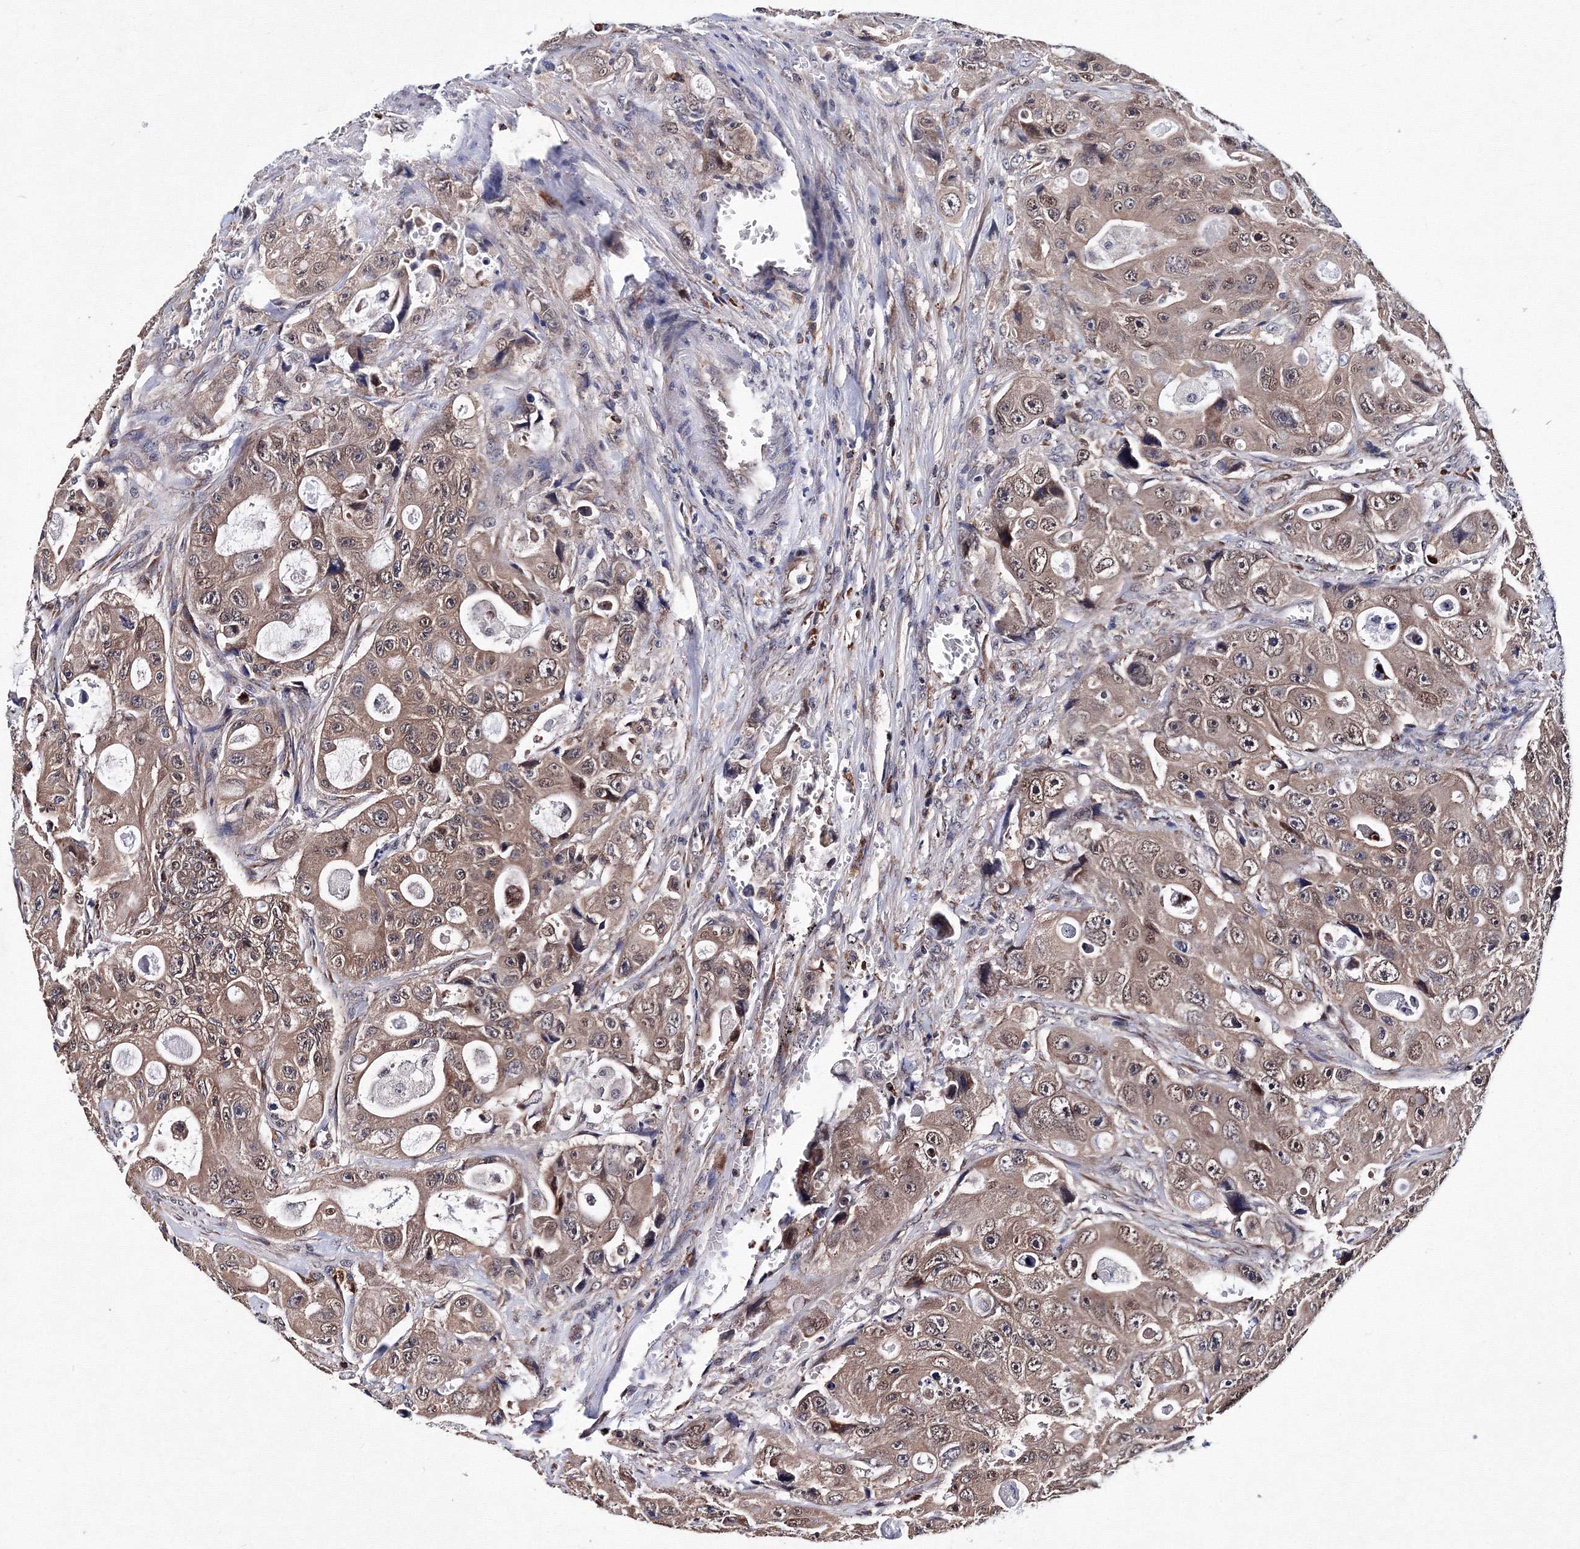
{"staining": {"intensity": "moderate", "quantity": ">75%", "location": "cytoplasmic/membranous,nuclear"}, "tissue": "colorectal cancer", "cell_type": "Tumor cells", "image_type": "cancer", "snomed": [{"axis": "morphology", "description": "Adenocarcinoma, NOS"}, {"axis": "topography", "description": "Colon"}], "caption": "An image of colorectal cancer stained for a protein exhibits moderate cytoplasmic/membranous and nuclear brown staining in tumor cells. Using DAB (brown) and hematoxylin (blue) stains, captured at high magnification using brightfield microscopy.", "gene": "PHYKPL", "patient": {"sex": "female", "age": 46}}